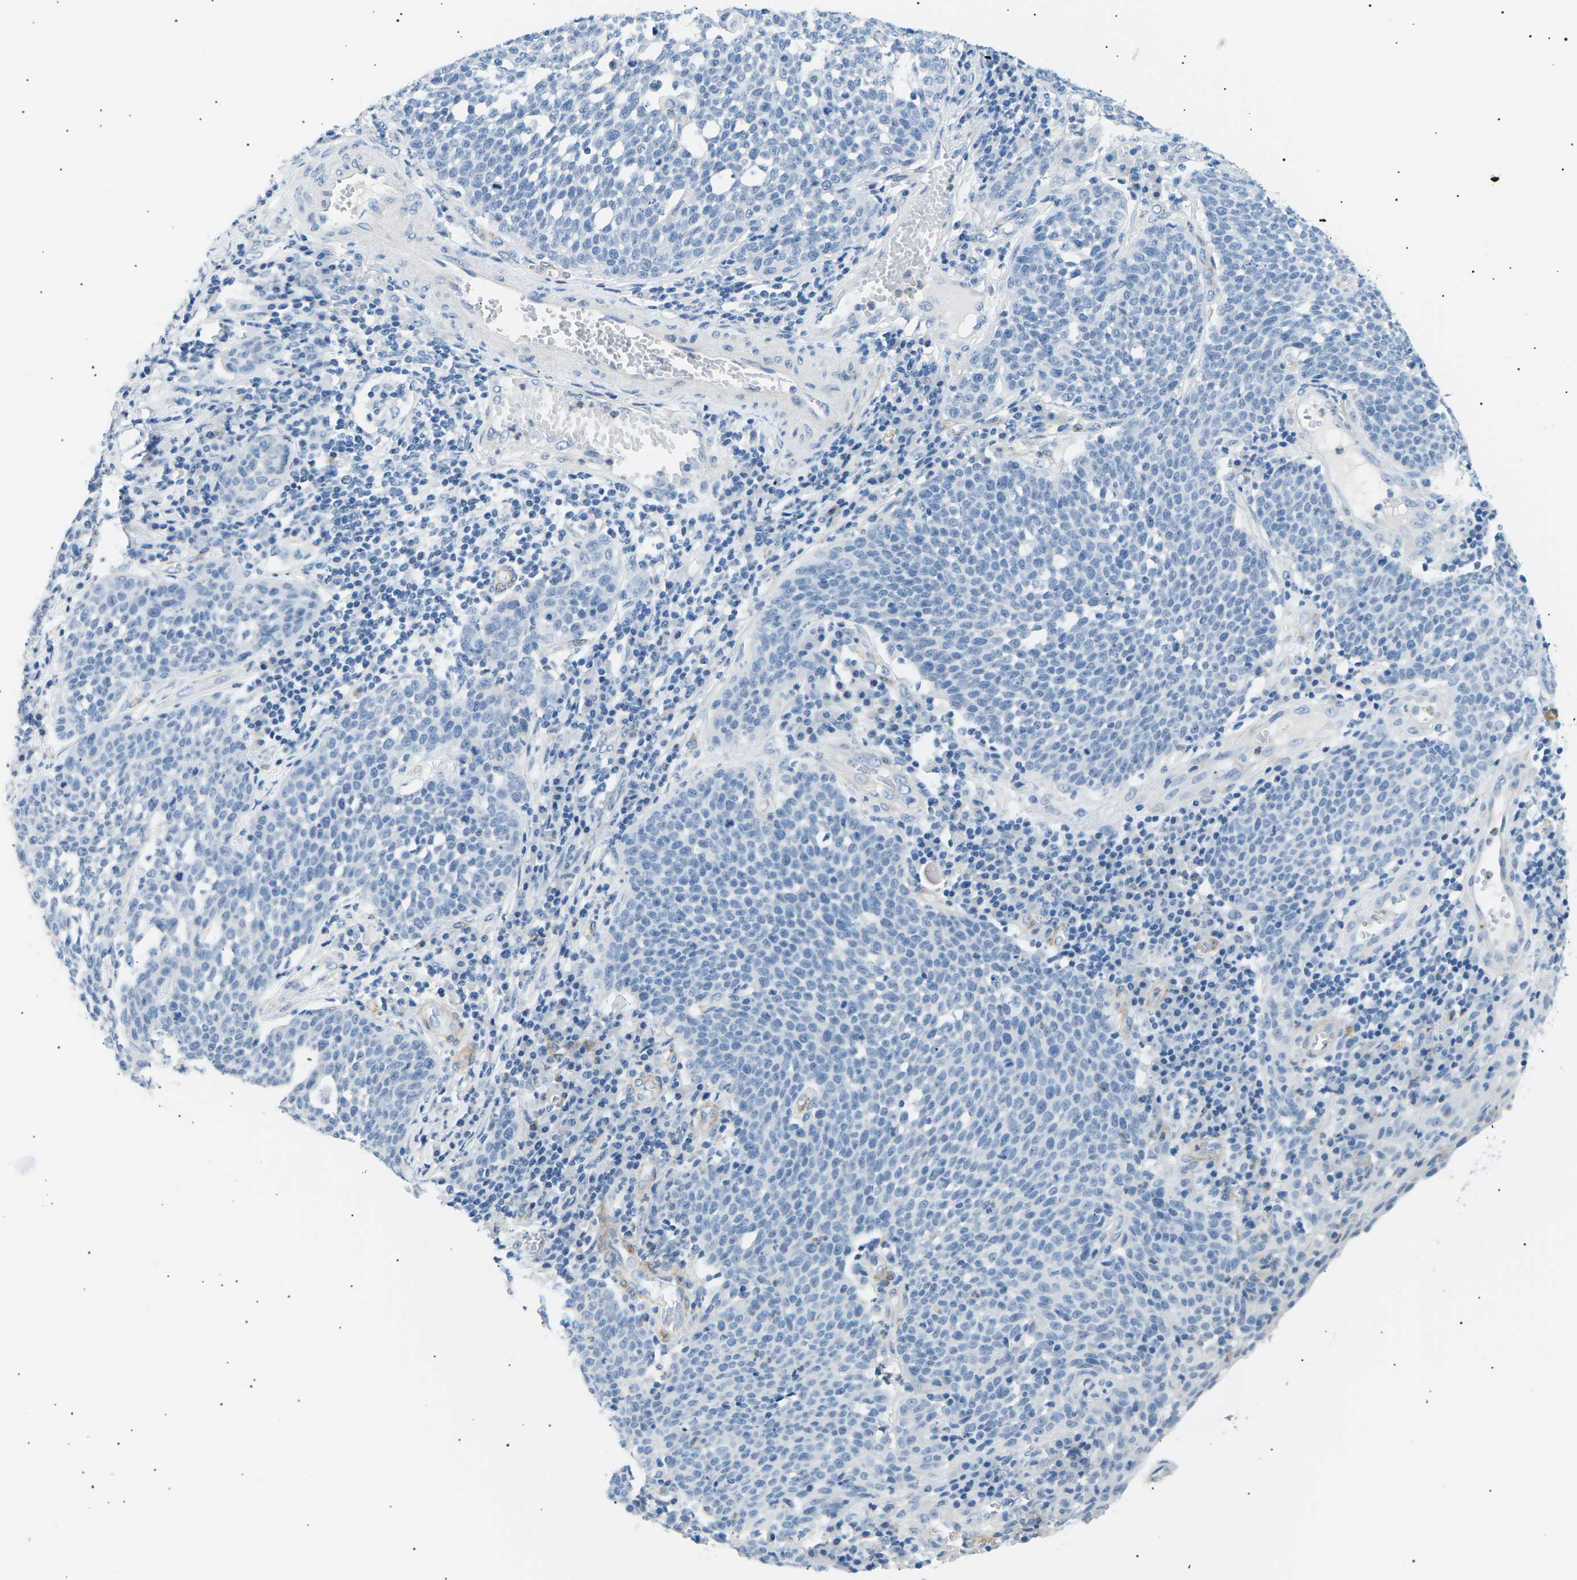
{"staining": {"intensity": "negative", "quantity": "none", "location": "none"}, "tissue": "cervical cancer", "cell_type": "Tumor cells", "image_type": "cancer", "snomed": [{"axis": "morphology", "description": "Squamous cell carcinoma, NOS"}, {"axis": "topography", "description": "Cervix"}], "caption": "High power microscopy histopathology image of an immunohistochemistry (IHC) image of cervical squamous cell carcinoma, revealing no significant expression in tumor cells.", "gene": "SEPTIN5", "patient": {"sex": "female", "age": 34}}